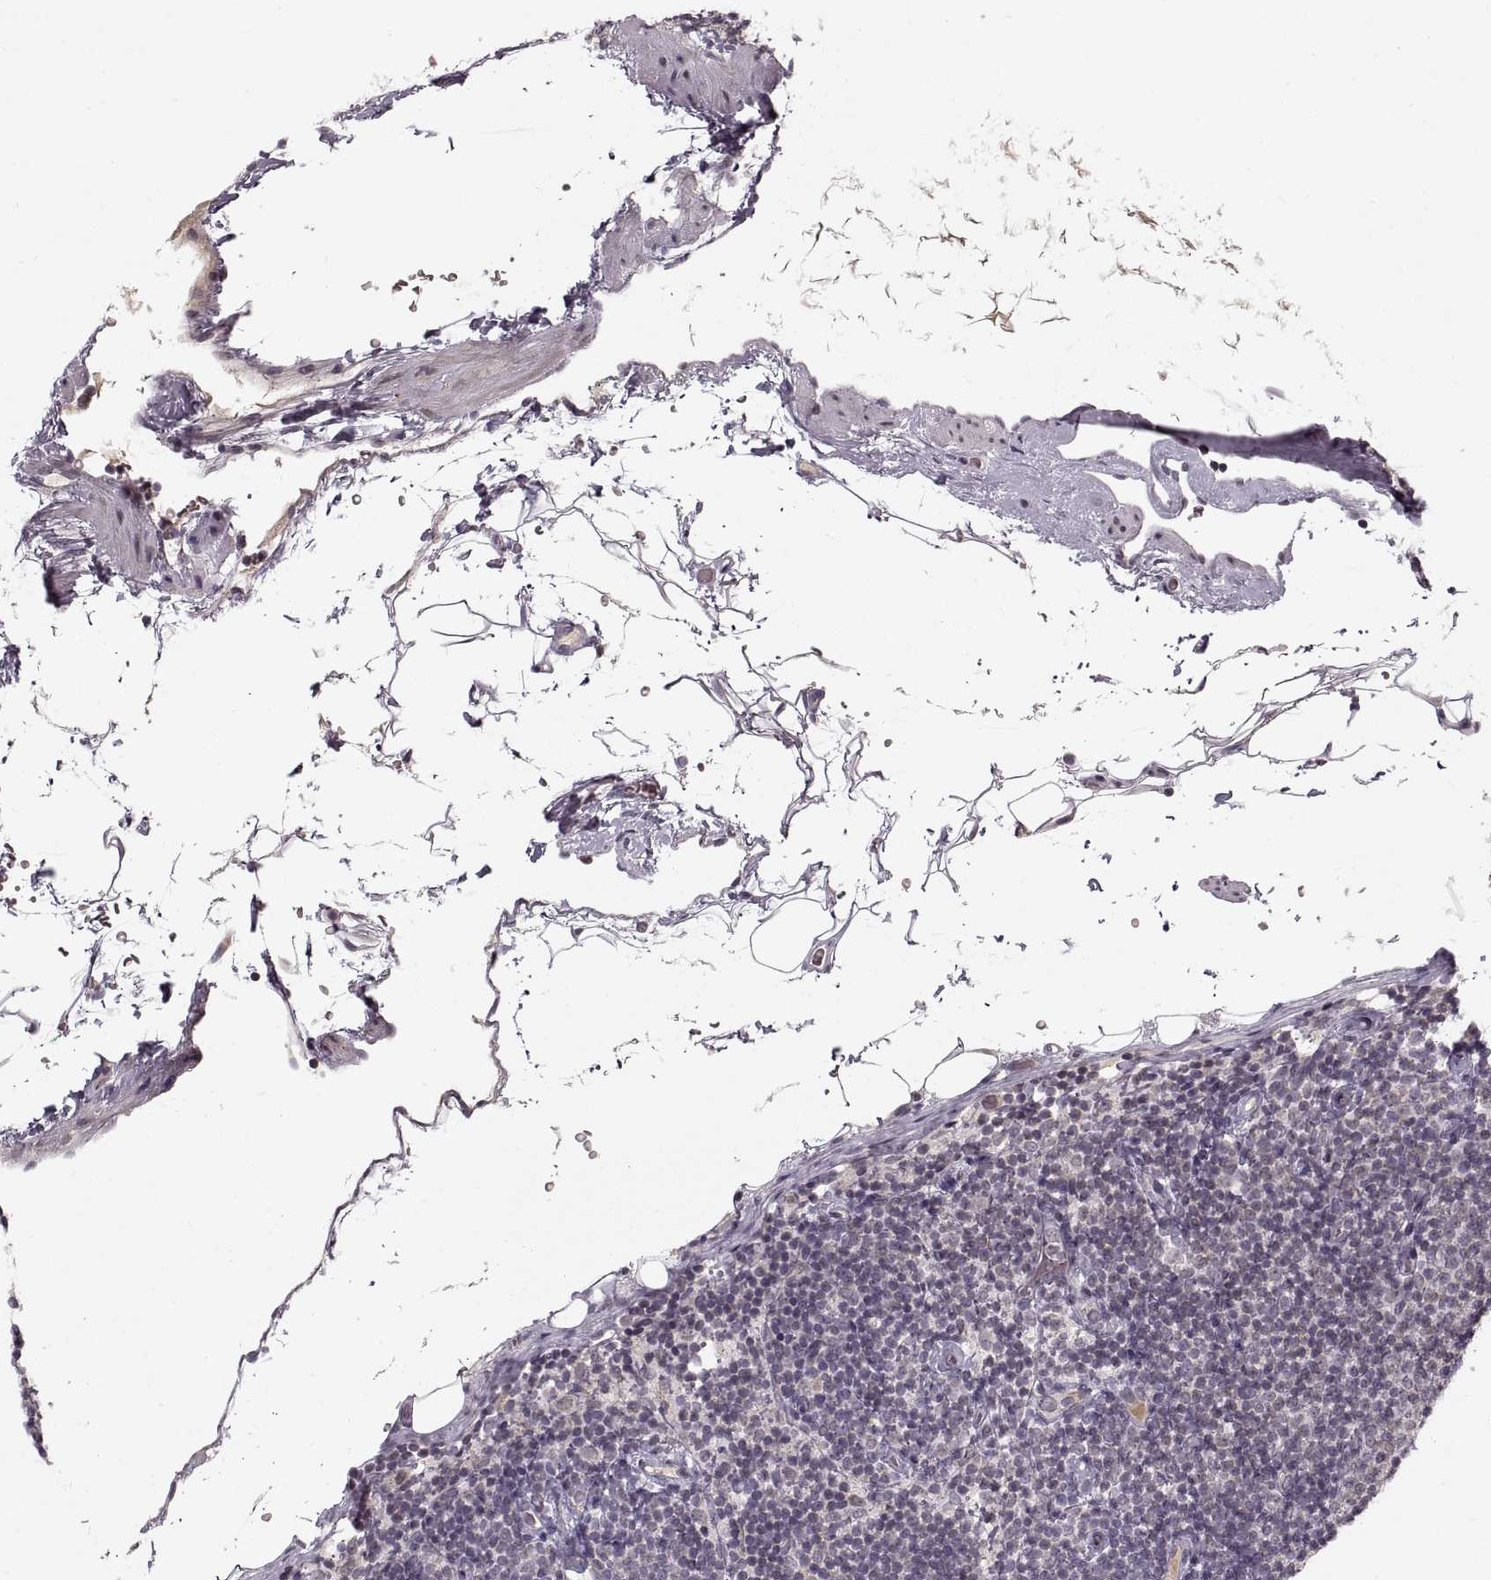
{"staining": {"intensity": "negative", "quantity": "none", "location": "none"}, "tissue": "lymphoma", "cell_type": "Tumor cells", "image_type": "cancer", "snomed": [{"axis": "morphology", "description": "Malignant lymphoma, non-Hodgkin's type, Low grade"}, {"axis": "topography", "description": "Lymph node"}], "caption": "An immunohistochemistry histopathology image of low-grade malignant lymphoma, non-Hodgkin's type is shown. There is no staining in tumor cells of low-grade malignant lymphoma, non-Hodgkin's type. The staining was performed using DAB (3,3'-diaminobenzidine) to visualize the protein expression in brown, while the nuclei were stained in blue with hematoxylin (Magnification: 20x).", "gene": "ASIC3", "patient": {"sex": "male", "age": 81}}